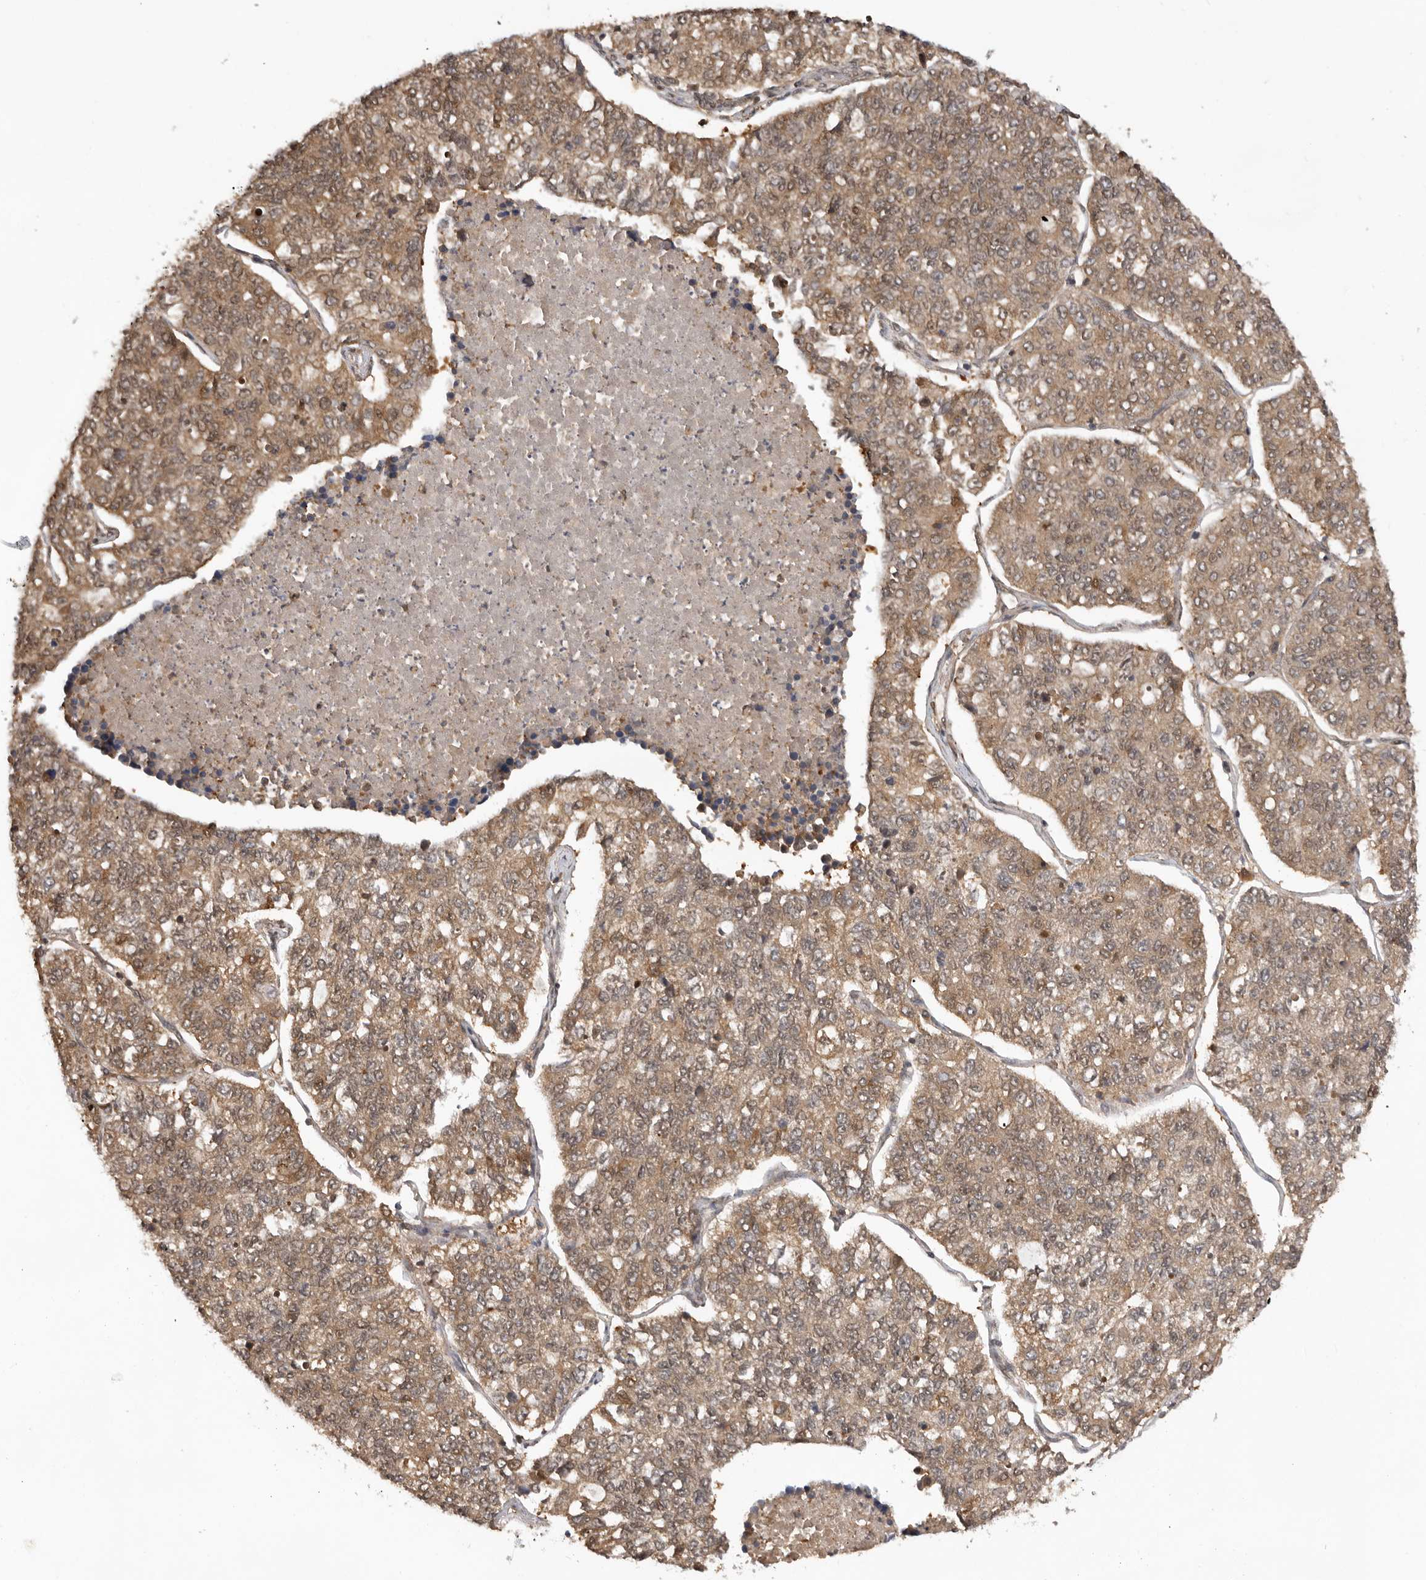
{"staining": {"intensity": "moderate", "quantity": ">75%", "location": "cytoplasmic/membranous,nuclear"}, "tissue": "lung cancer", "cell_type": "Tumor cells", "image_type": "cancer", "snomed": [{"axis": "morphology", "description": "Adenocarcinoma, NOS"}, {"axis": "topography", "description": "Lung"}], "caption": "Protein staining of adenocarcinoma (lung) tissue displays moderate cytoplasmic/membranous and nuclear positivity in about >75% of tumor cells. (IHC, brightfield microscopy, high magnification).", "gene": "ADPRS", "patient": {"sex": "male", "age": 49}}